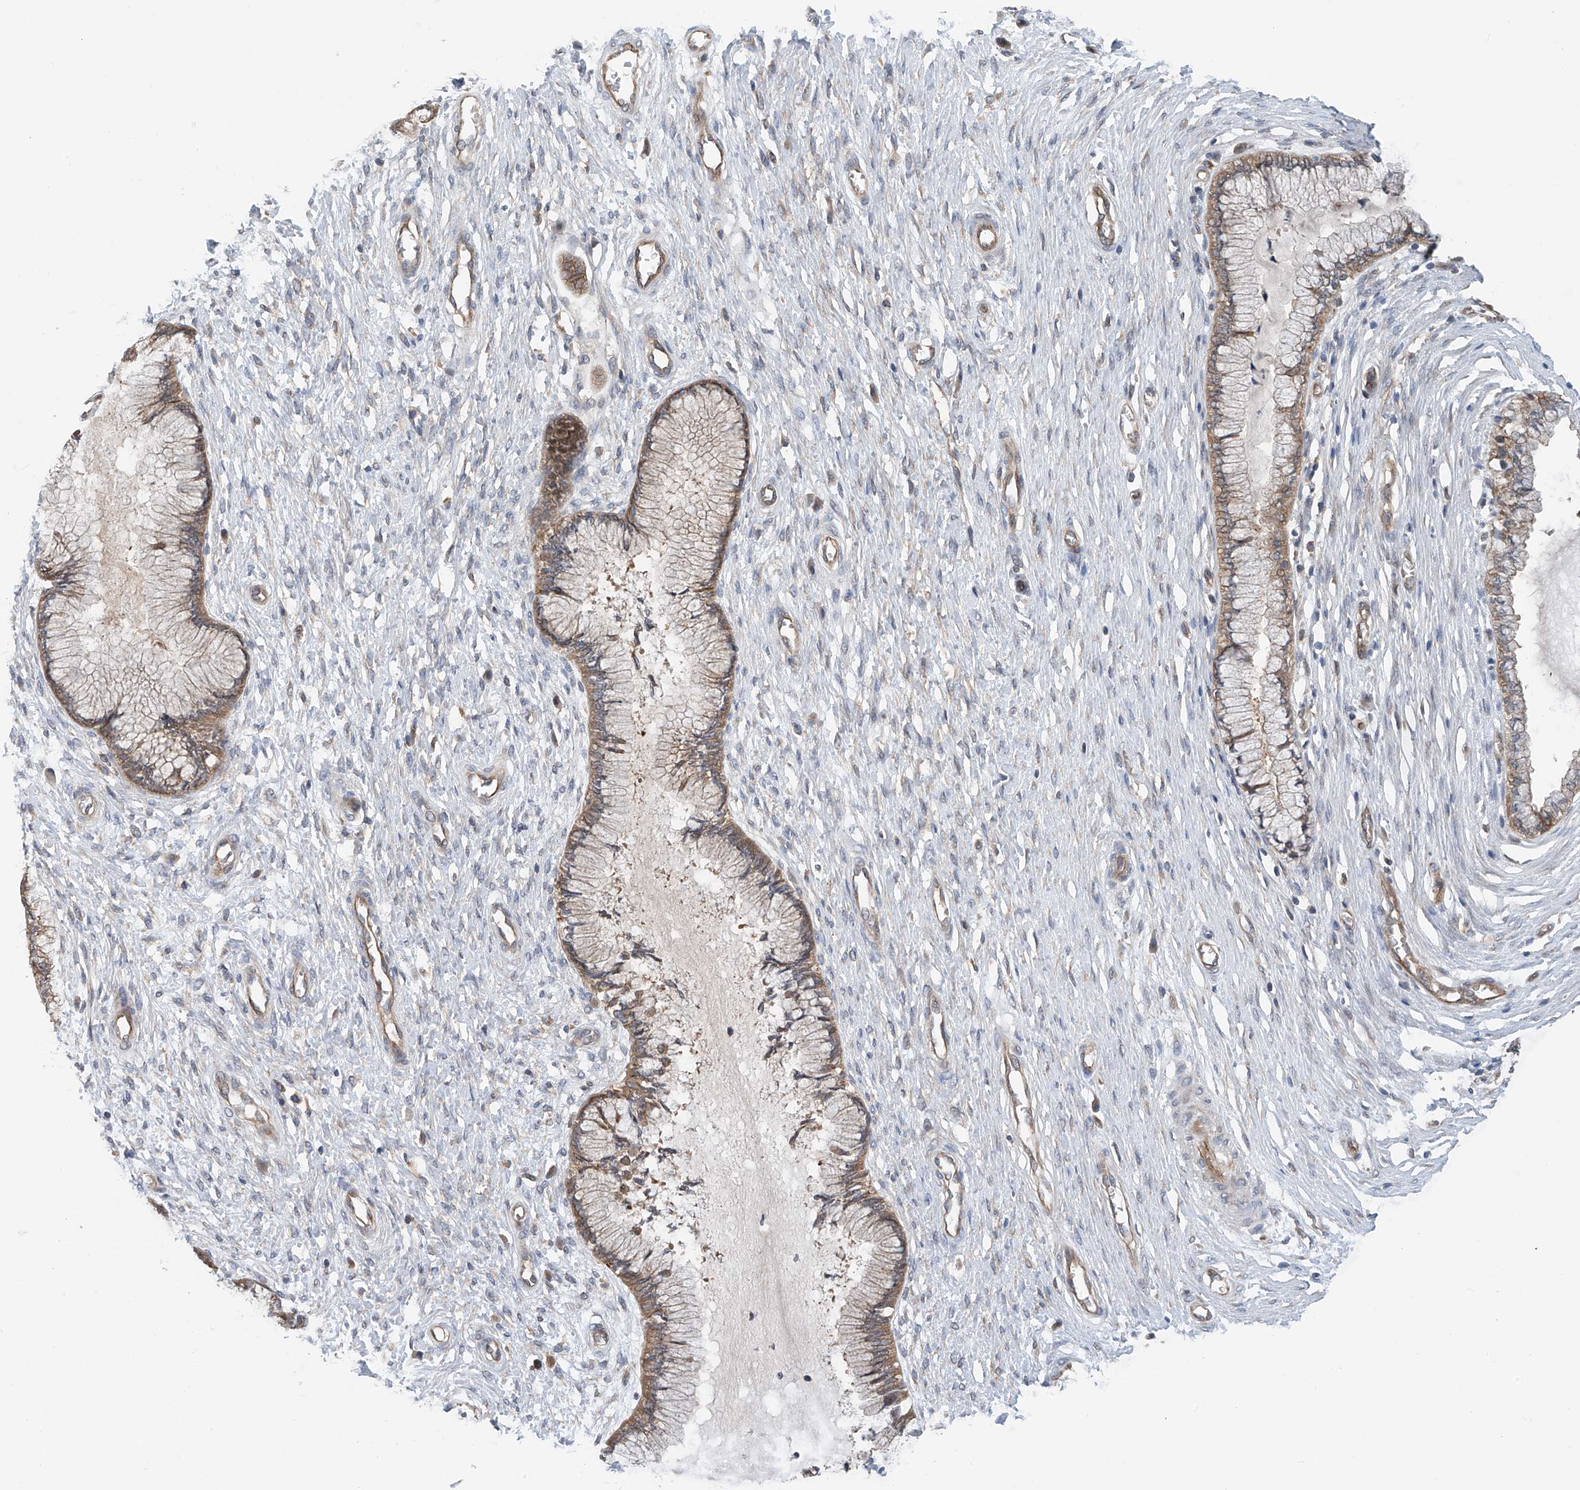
{"staining": {"intensity": "moderate", "quantity": "25%-75%", "location": "cytoplasmic/membranous"}, "tissue": "cervix", "cell_type": "Glandular cells", "image_type": "normal", "snomed": [{"axis": "morphology", "description": "Normal tissue, NOS"}, {"axis": "topography", "description": "Cervix"}], "caption": "DAB immunohistochemical staining of benign human cervix demonstrates moderate cytoplasmic/membranous protein expression in approximately 25%-75% of glandular cells. The staining is performed using DAB brown chromogen to label protein expression. The nuclei are counter-stained blue using hematoxylin.", "gene": "CHPF", "patient": {"sex": "female", "age": 55}}